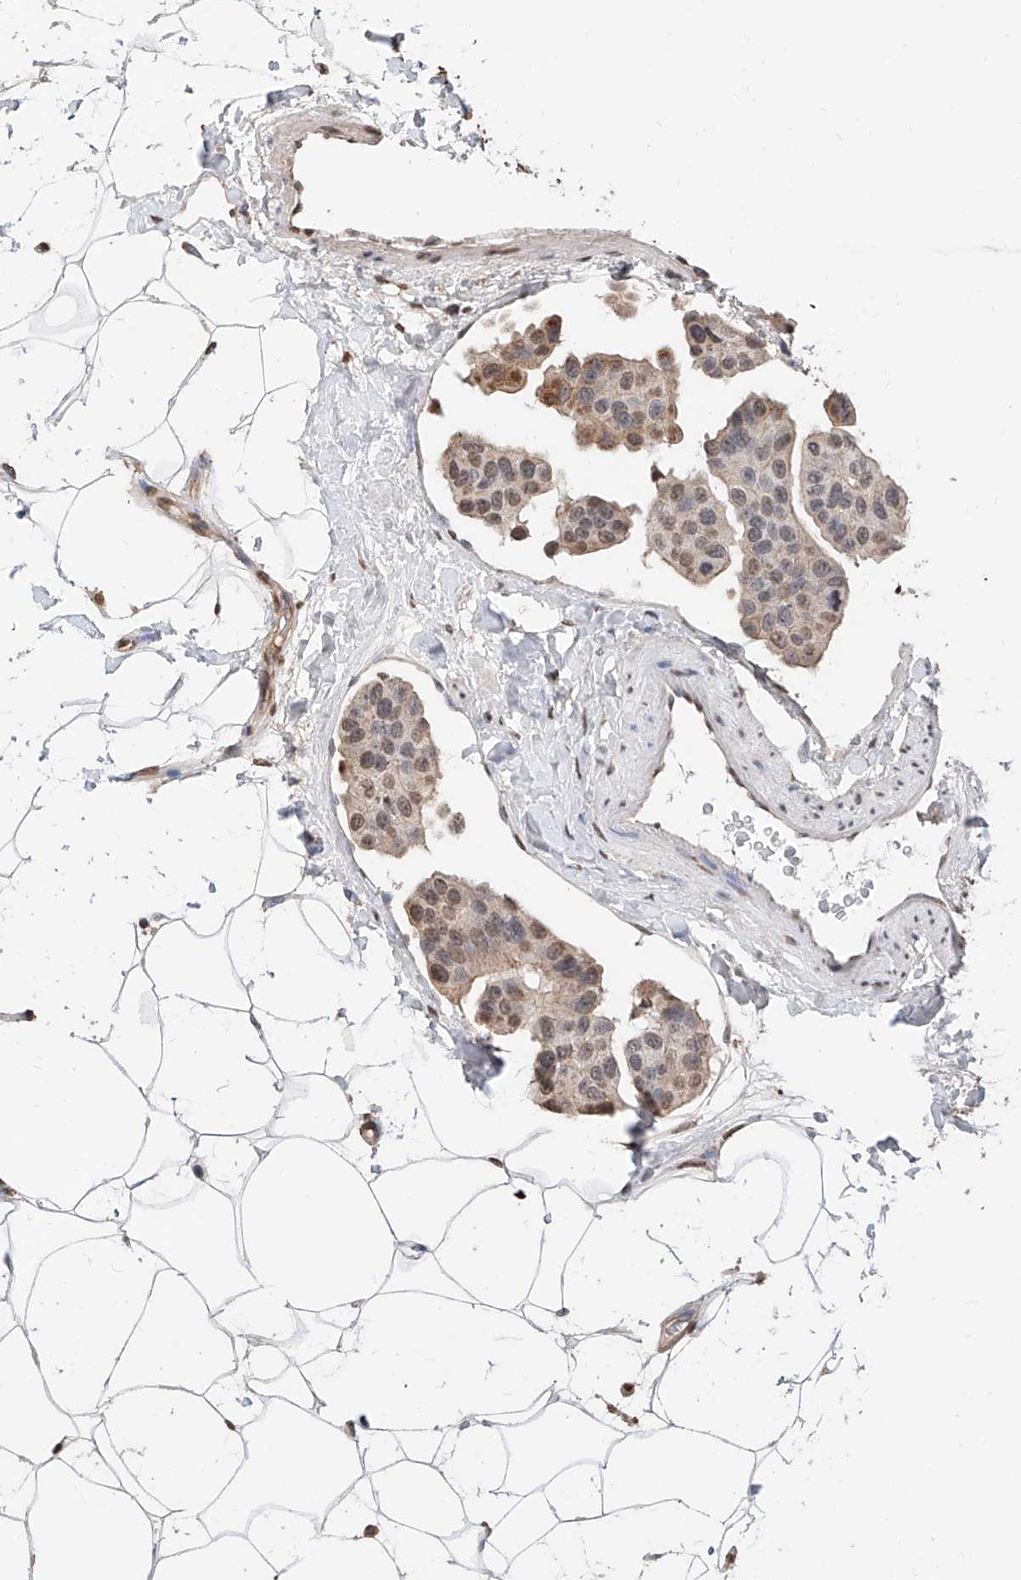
{"staining": {"intensity": "moderate", "quantity": ">75%", "location": "cytoplasmic/membranous,nuclear"}, "tissue": "breast cancer", "cell_type": "Tumor cells", "image_type": "cancer", "snomed": [{"axis": "morphology", "description": "Normal tissue, NOS"}, {"axis": "morphology", "description": "Duct carcinoma"}, {"axis": "topography", "description": "Breast"}], "caption": "Breast infiltrating ductal carcinoma stained with a protein marker reveals moderate staining in tumor cells.", "gene": "RP9", "patient": {"sex": "female", "age": 39}}